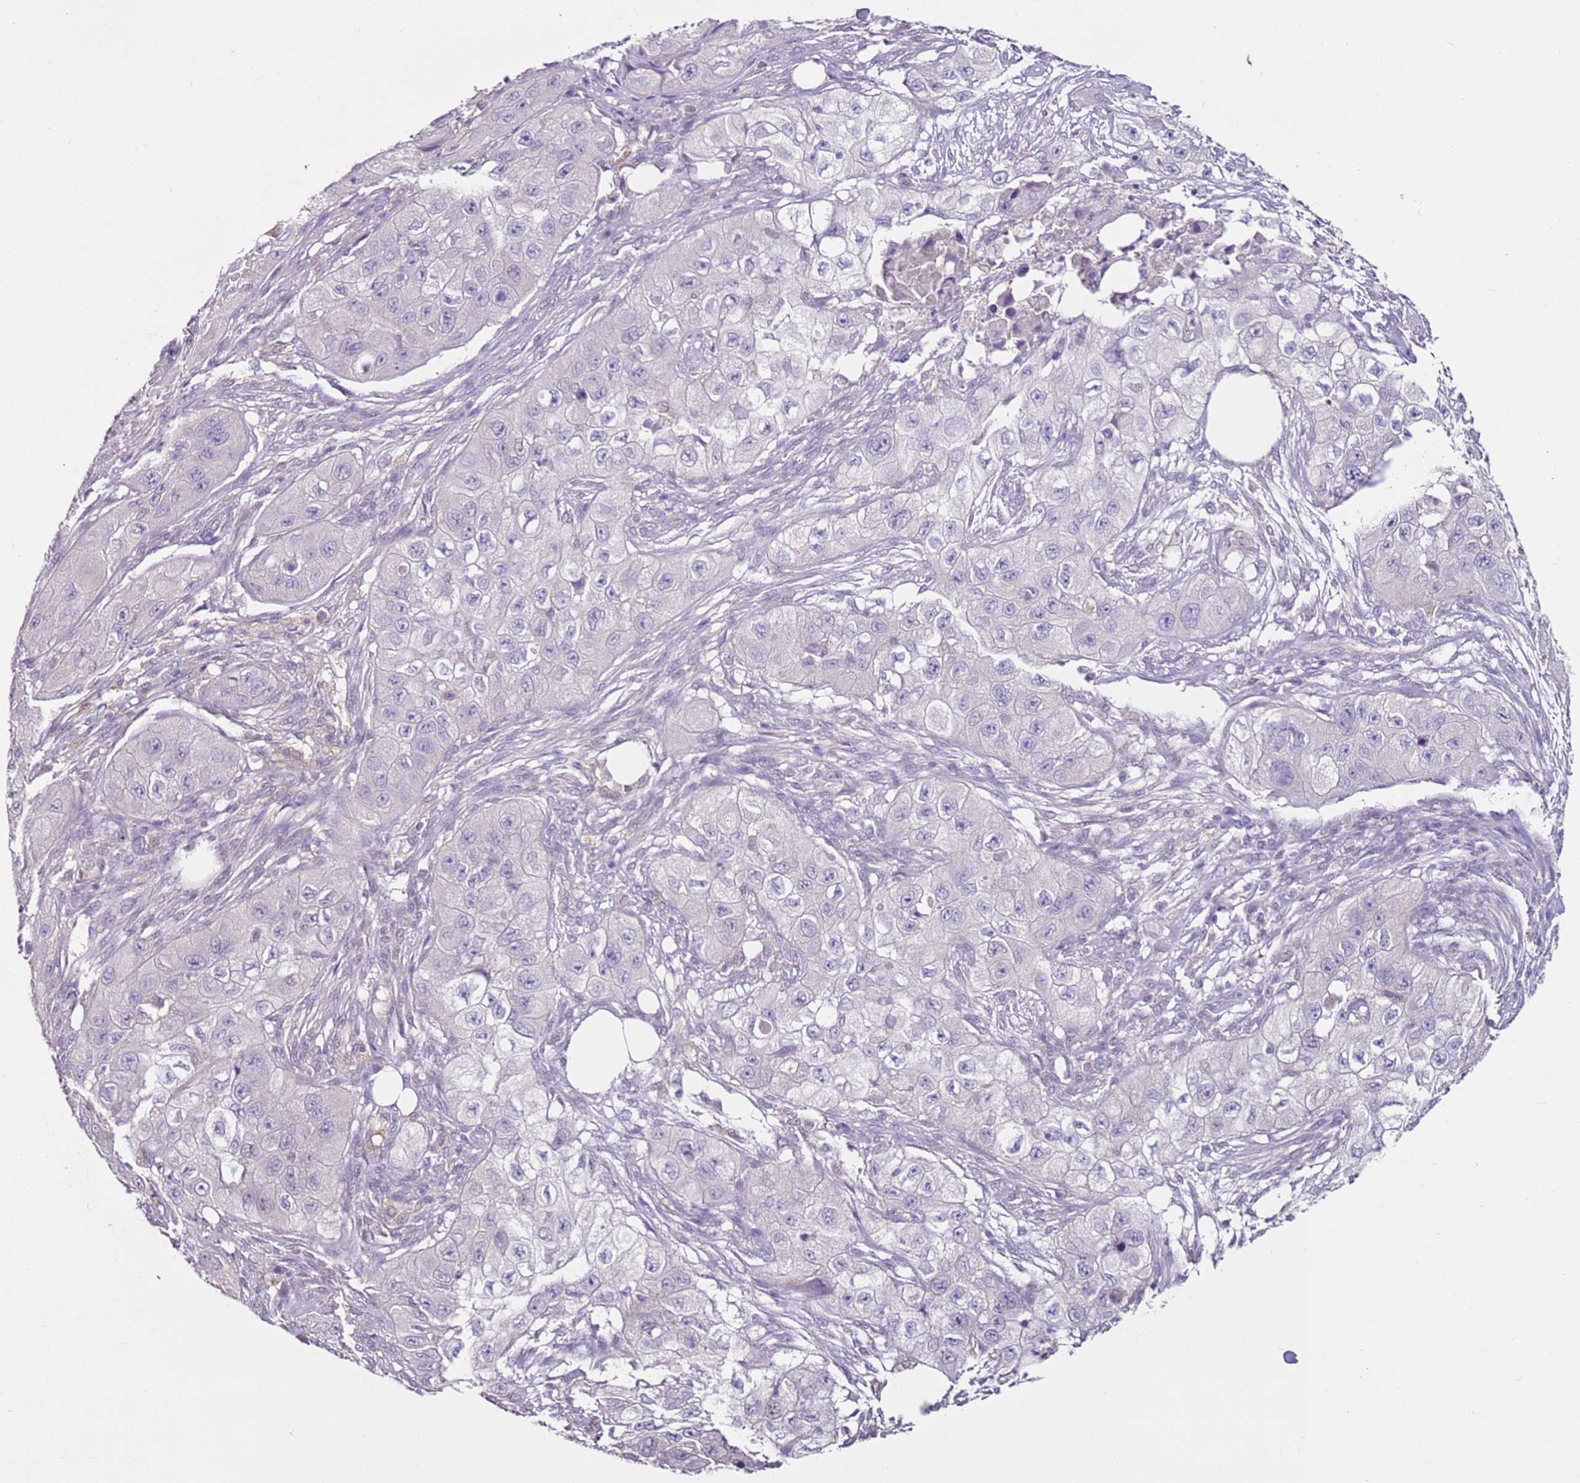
{"staining": {"intensity": "negative", "quantity": "none", "location": "none"}, "tissue": "skin cancer", "cell_type": "Tumor cells", "image_type": "cancer", "snomed": [{"axis": "morphology", "description": "Squamous cell carcinoma, NOS"}, {"axis": "topography", "description": "Skin"}, {"axis": "topography", "description": "Subcutis"}], "caption": "There is no significant positivity in tumor cells of squamous cell carcinoma (skin). (Stains: DAB immunohistochemistry with hematoxylin counter stain, Microscopy: brightfield microscopy at high magnification).", "gene": "MDH1", "patient": {"sex": "male", "age": 73}}